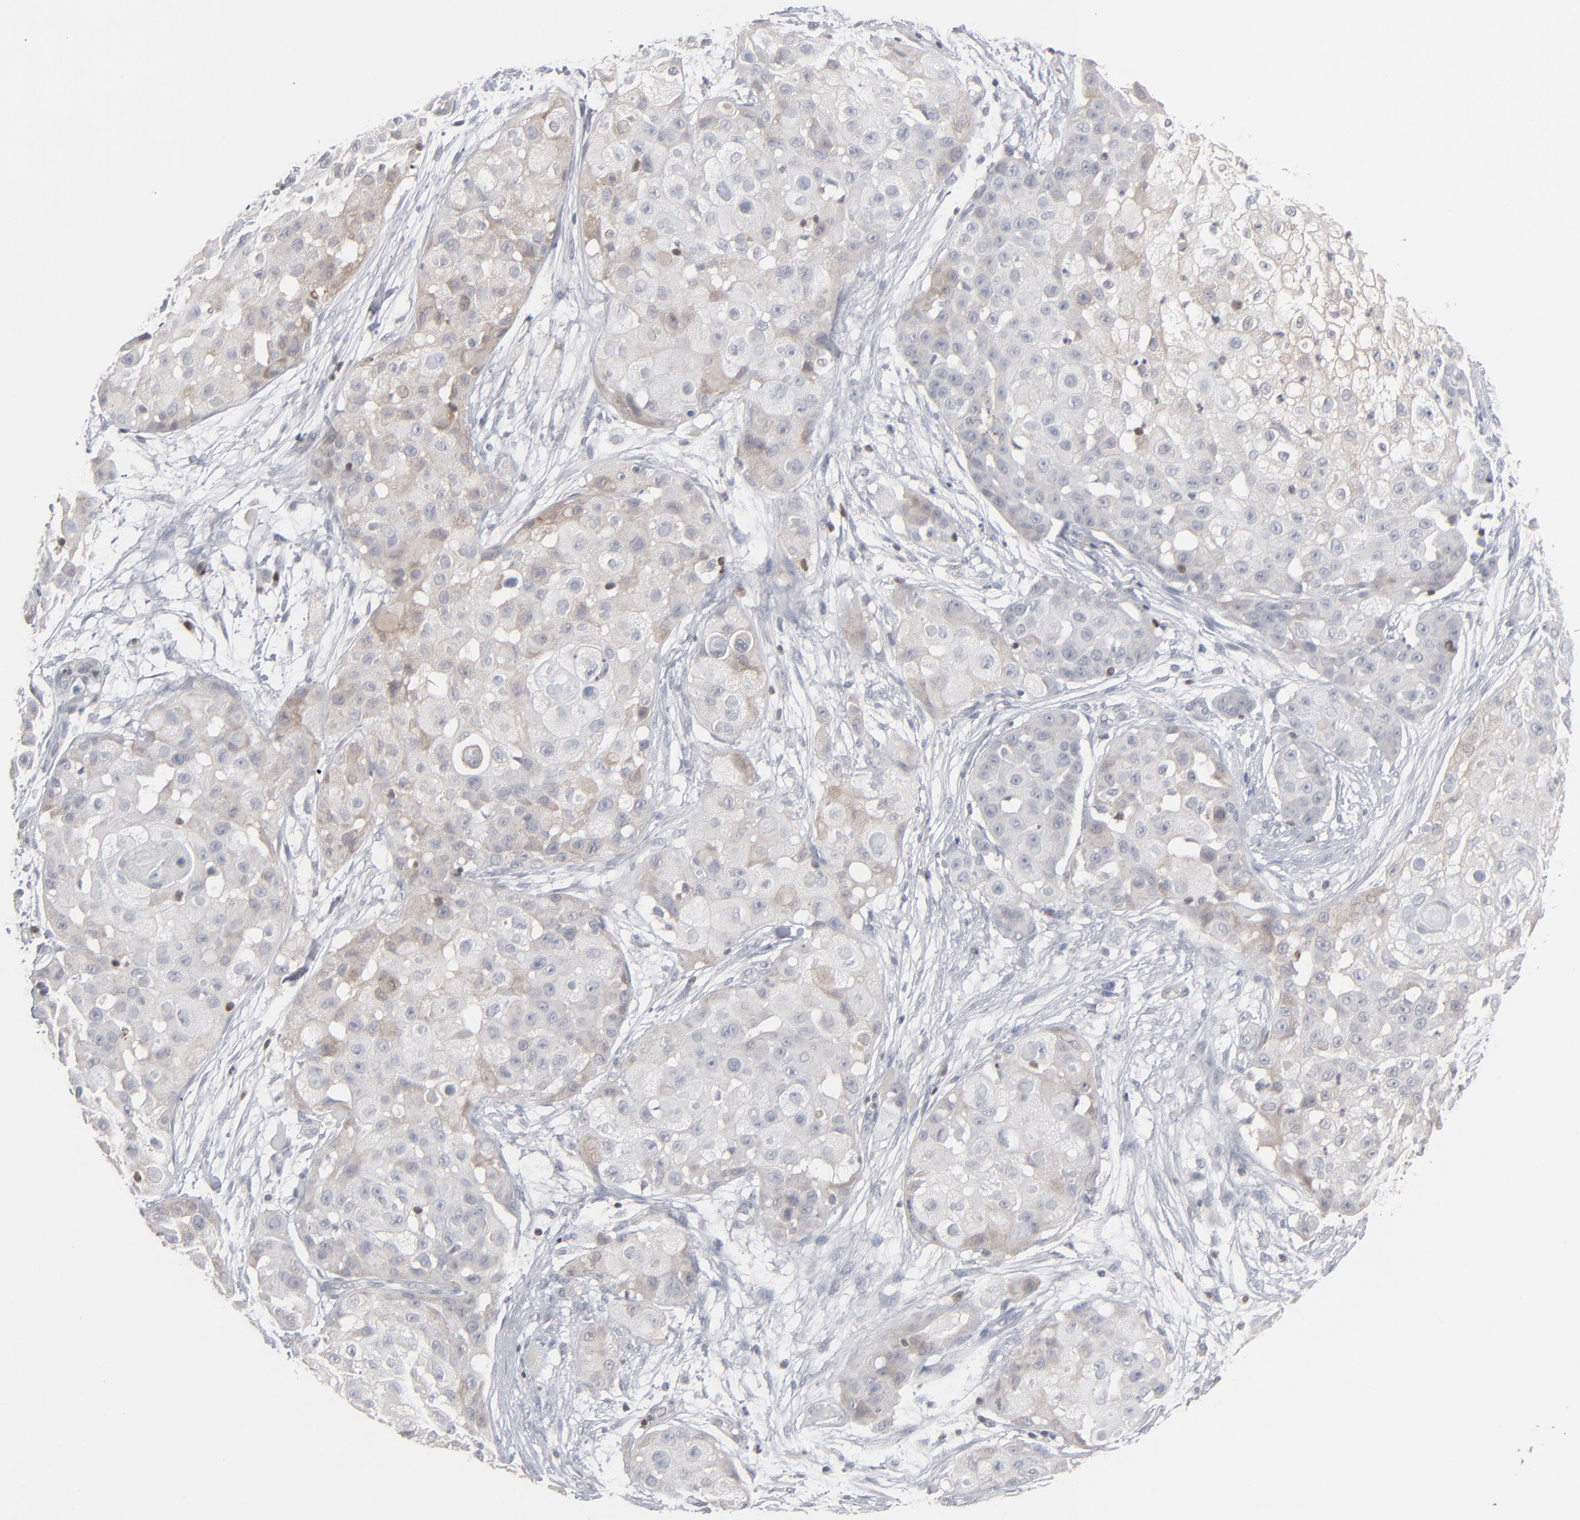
{"staining": {"intensity": "weak", "quantity": "25%-75%", "location": "cytoplasmic/membranous"}, "tissue": "skin cancer", "cell_type": "Tumor cells", "image_type": "cancer", "snomed": [{"axis": "morphology", "description": "Squamous cell carcinoma, NOS"}, {"axis": "topography", "description": "Skin"}], "caption": "Protein expression analysis of human skin cancer (squamous cell carcinoma) reveals weak cytoplasmic/membranous staining in approximately 25%-75% of tumor cells.", "gene": "STAT4", "patient": {"sex": "female", "age": 57}}